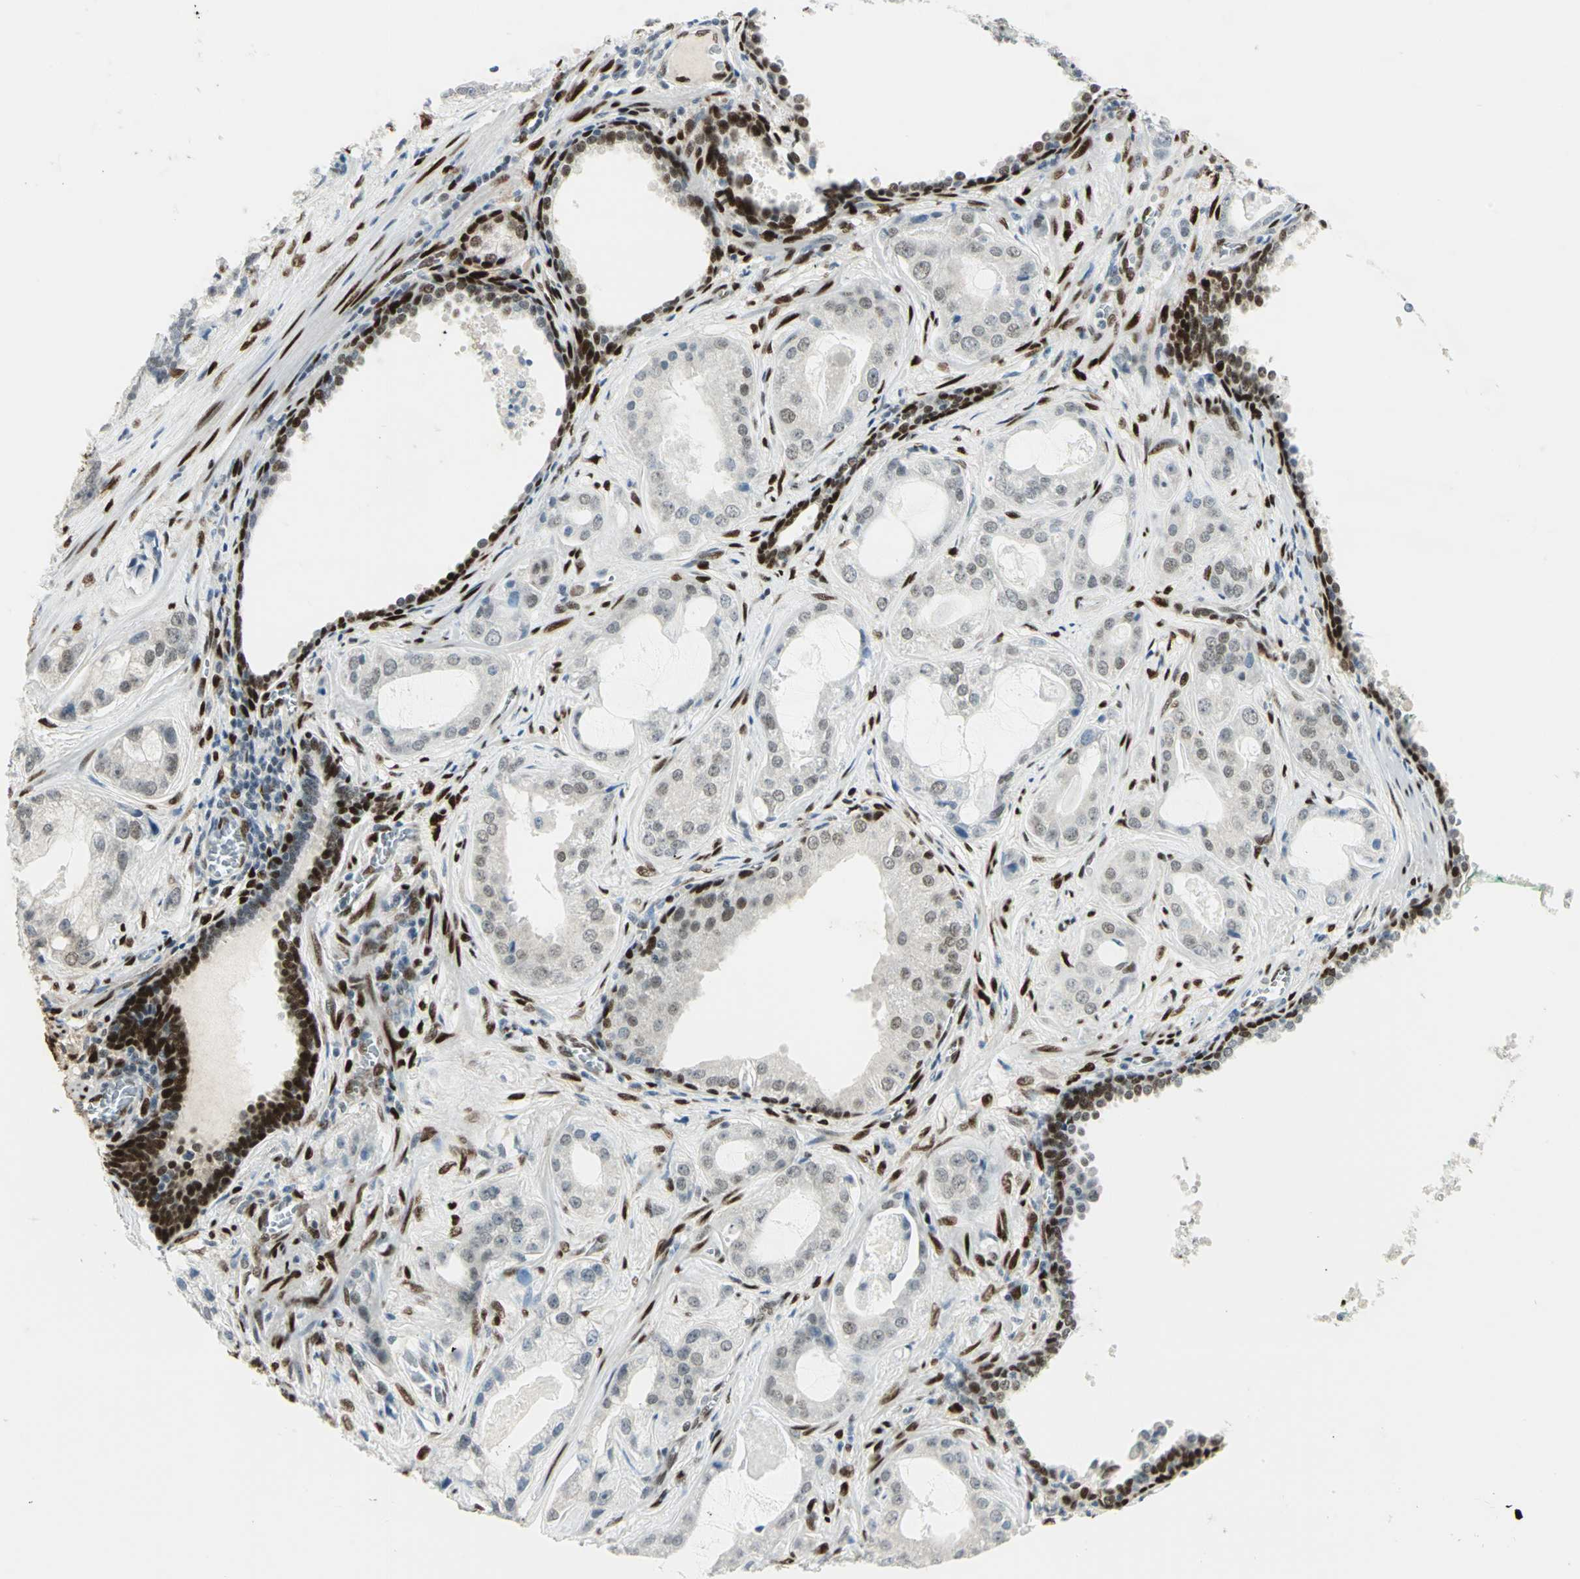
{"staining": {"intensity": "weak", "quantity": ">75%", "location": "nuclear"}, "tissue": "prostate cancer", "cell_type": "Tumor cells", "image_type": "cancer", "snomed": [{"axis": "morphology", "description": "Adenocarcinoma, Low grade"}, {"axis": "topography", "description": "Prostate"}], "caption": "Protein expression analysis of human prostate cancer reveals weak nuclear staining in approximately >75% of tumor cells. (Stains: DAB in brown, nuclei in blue, Microscopy: brightfield microscopy at high magnification).", "gene": "MEIS2", "patient": {"sex": "male", "age": 59}}